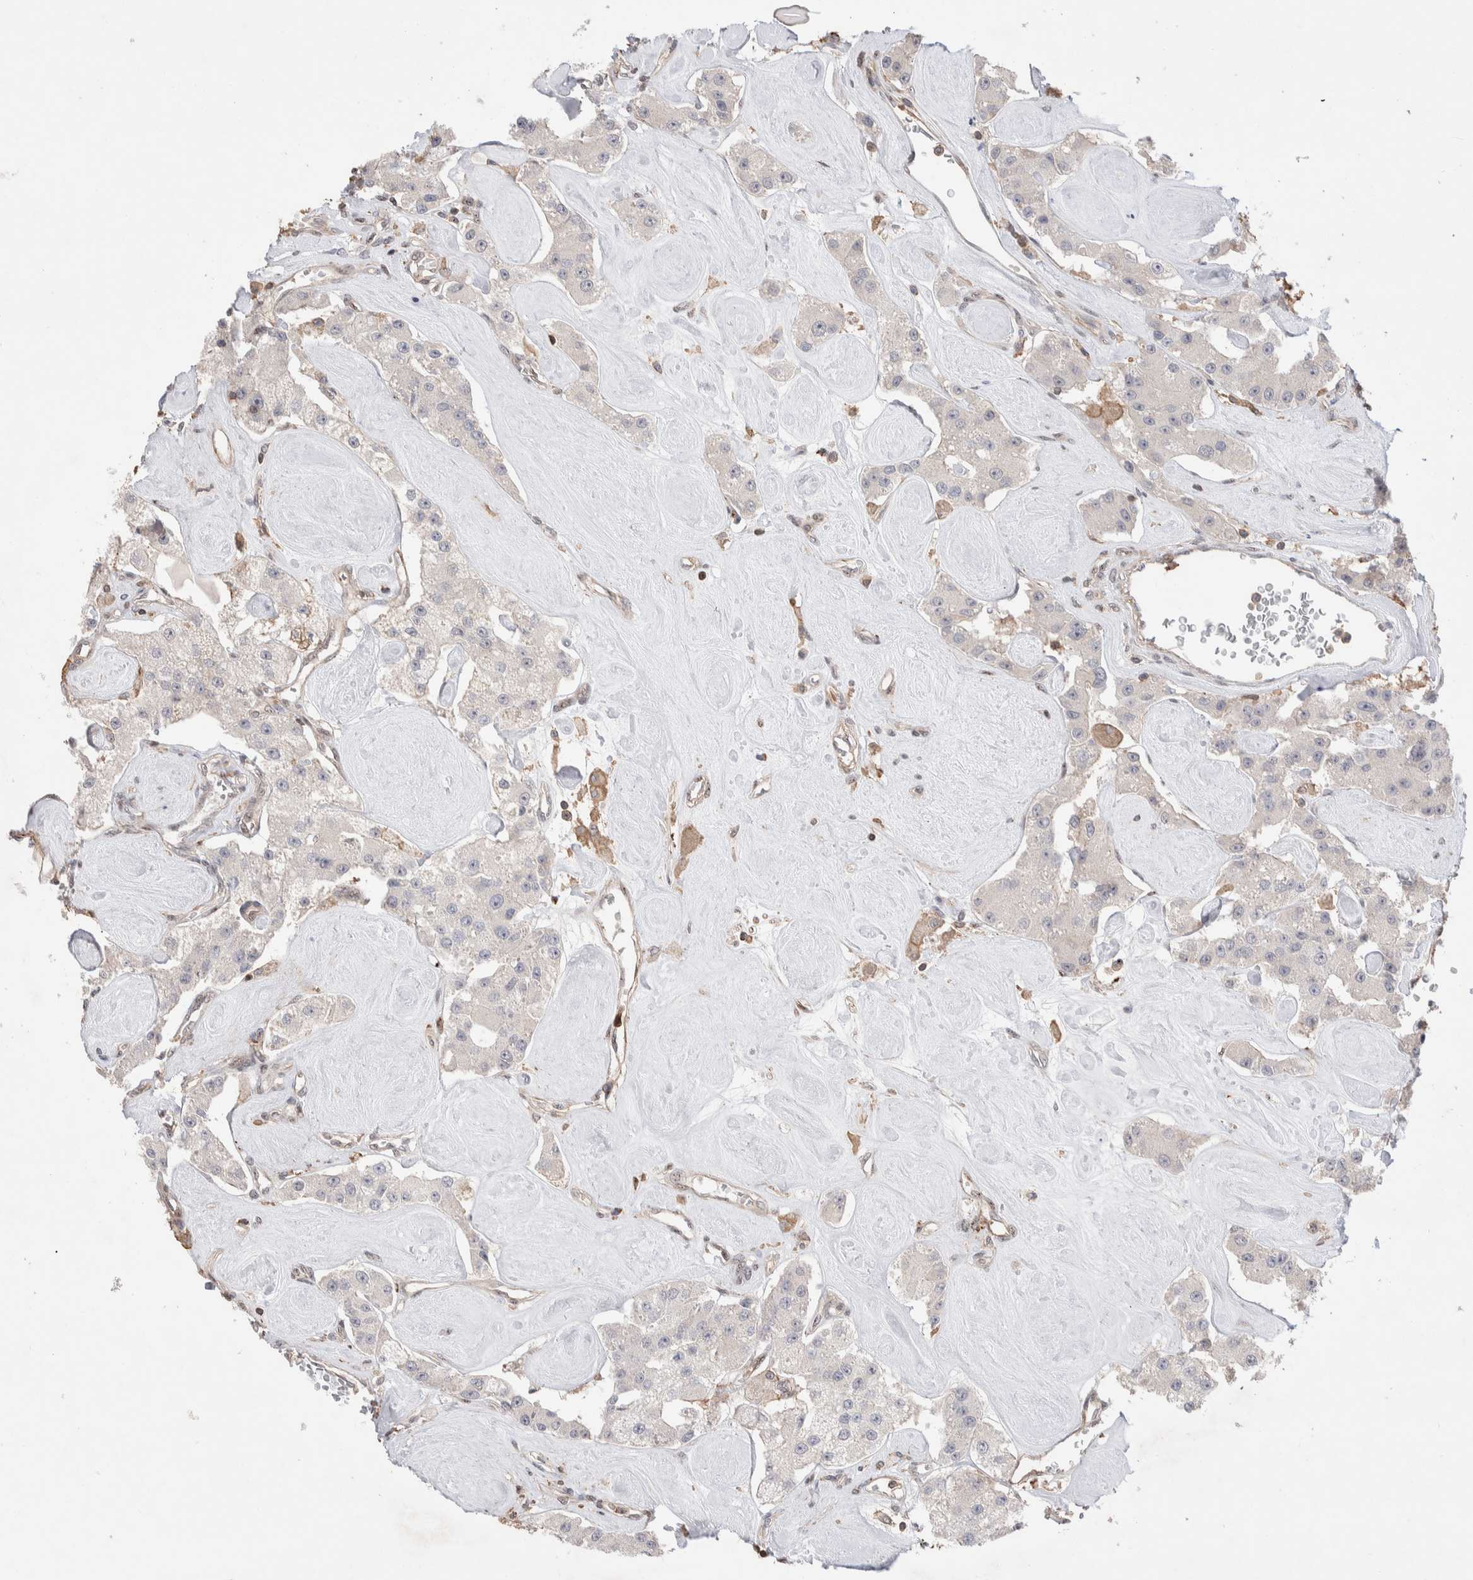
{"staining": {"intensity": "negative", "quantity": "none", "location": "none"}, "tissue": "carcinoid", "cell_type": "Tumor cells", "image_type": "cancer", "snomed": [{"axis": "morphology", "description": "Carcinoid, malignant, NOS"}, {"axis": "topography", "description": "Pancreas"}], "caption": "This image is of carcinoid (malignant) stained with IHC to label a protein in brown with the nuclei are counter-stained blue. There is no positivity in tumor cells.", "gene": "ZNF704", "patient": {"sex": "male", "age": 41}}